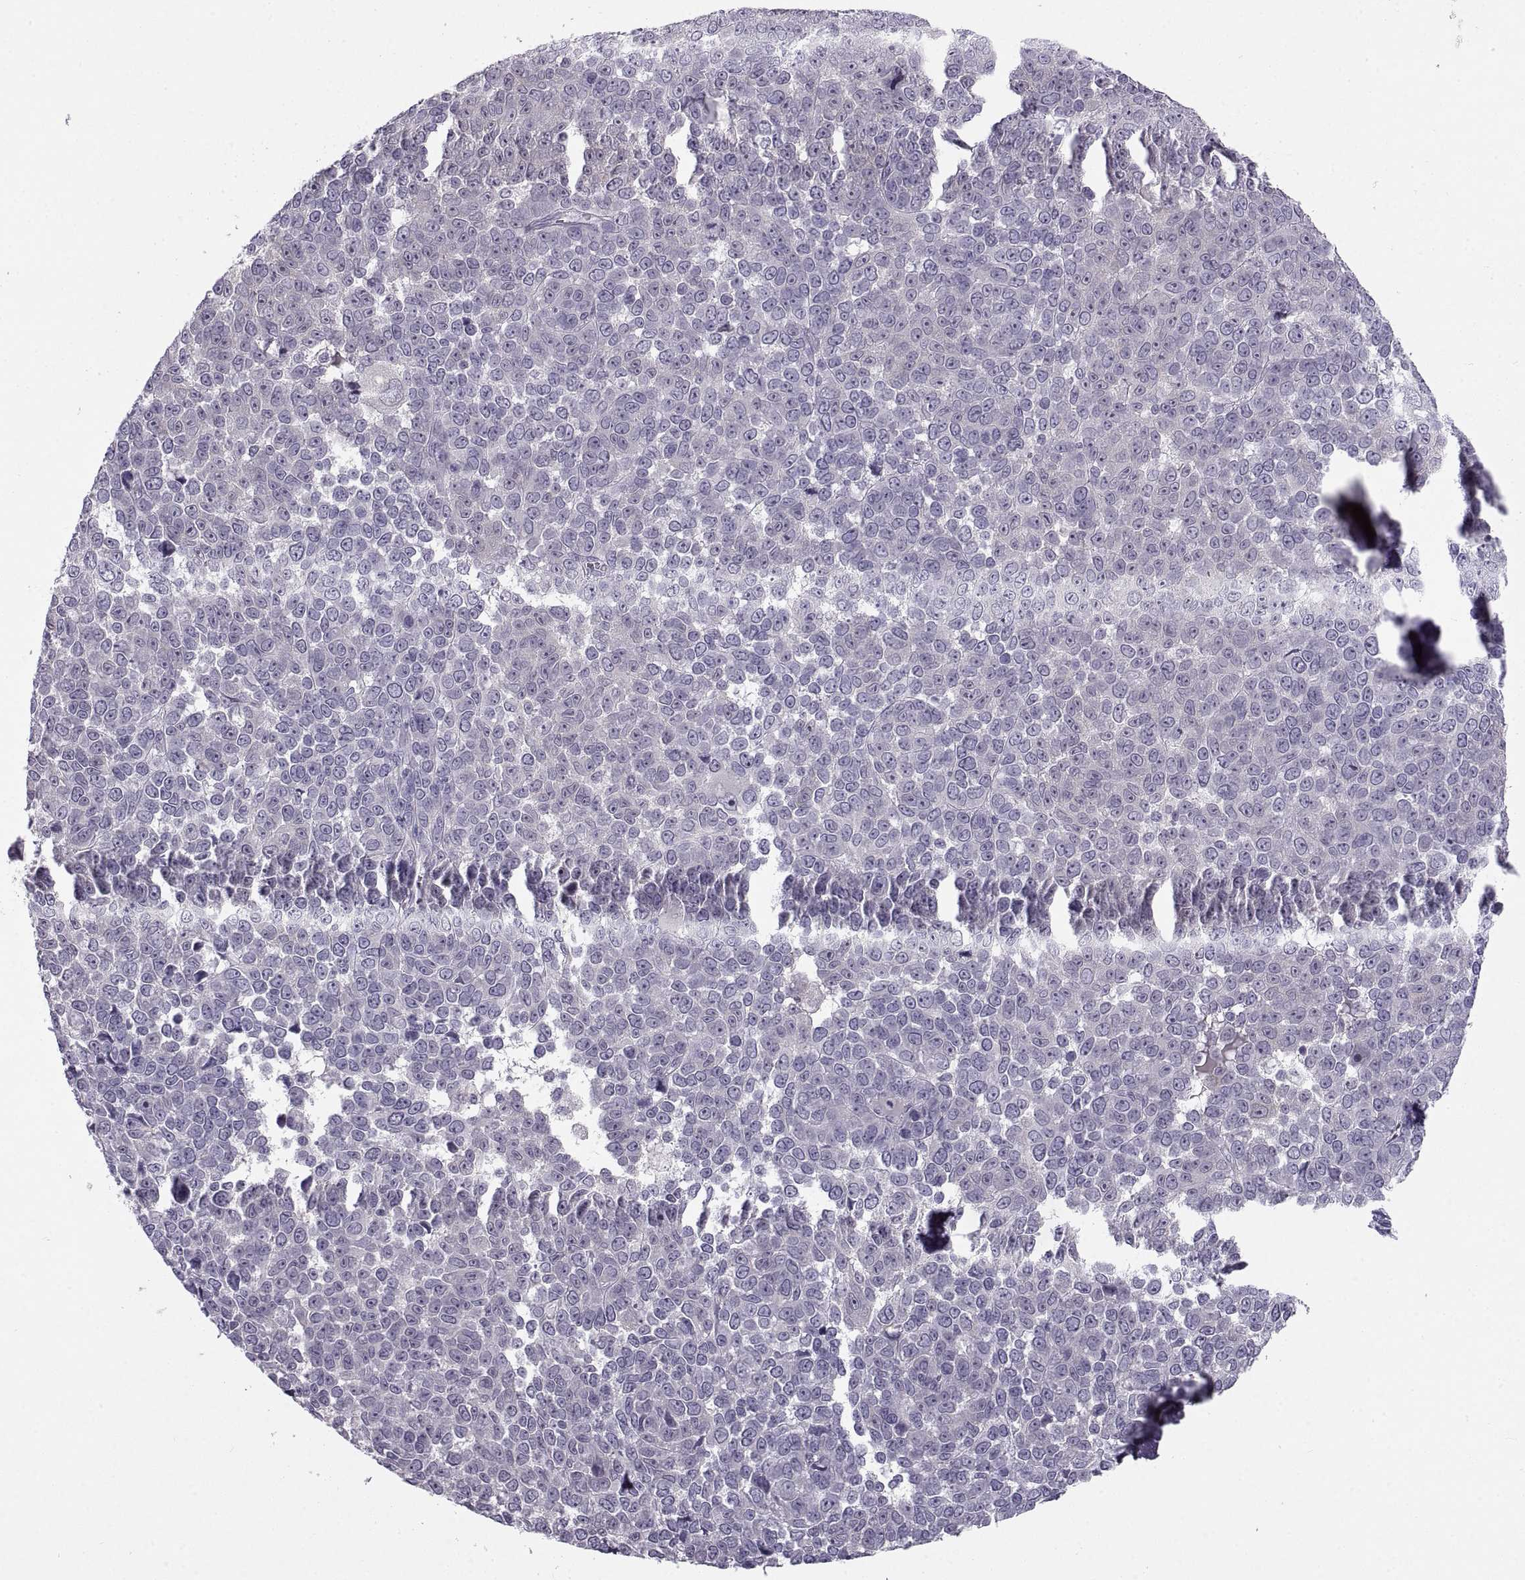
{"staining": {"intensity": "negative", "quantity": "none", "location": "none"}, "tissue": "melanoma", "cell_type": "Tumor cells", "image_type": "cancer", "snomed": [{"axis": "morphology", "description": "Malignant melanoma, NOS"}, {"axis": "topography", "description": "Skin"}], "caption": "DAB immunohistochemical staining of human melanoma demonstrates no significant staining in tumor cells. (Brightfield microscopy of DAB immunohistochemistry at high magnification).", "gene": "BSPH1", "patient": {"sex": "female", "age": 95}}